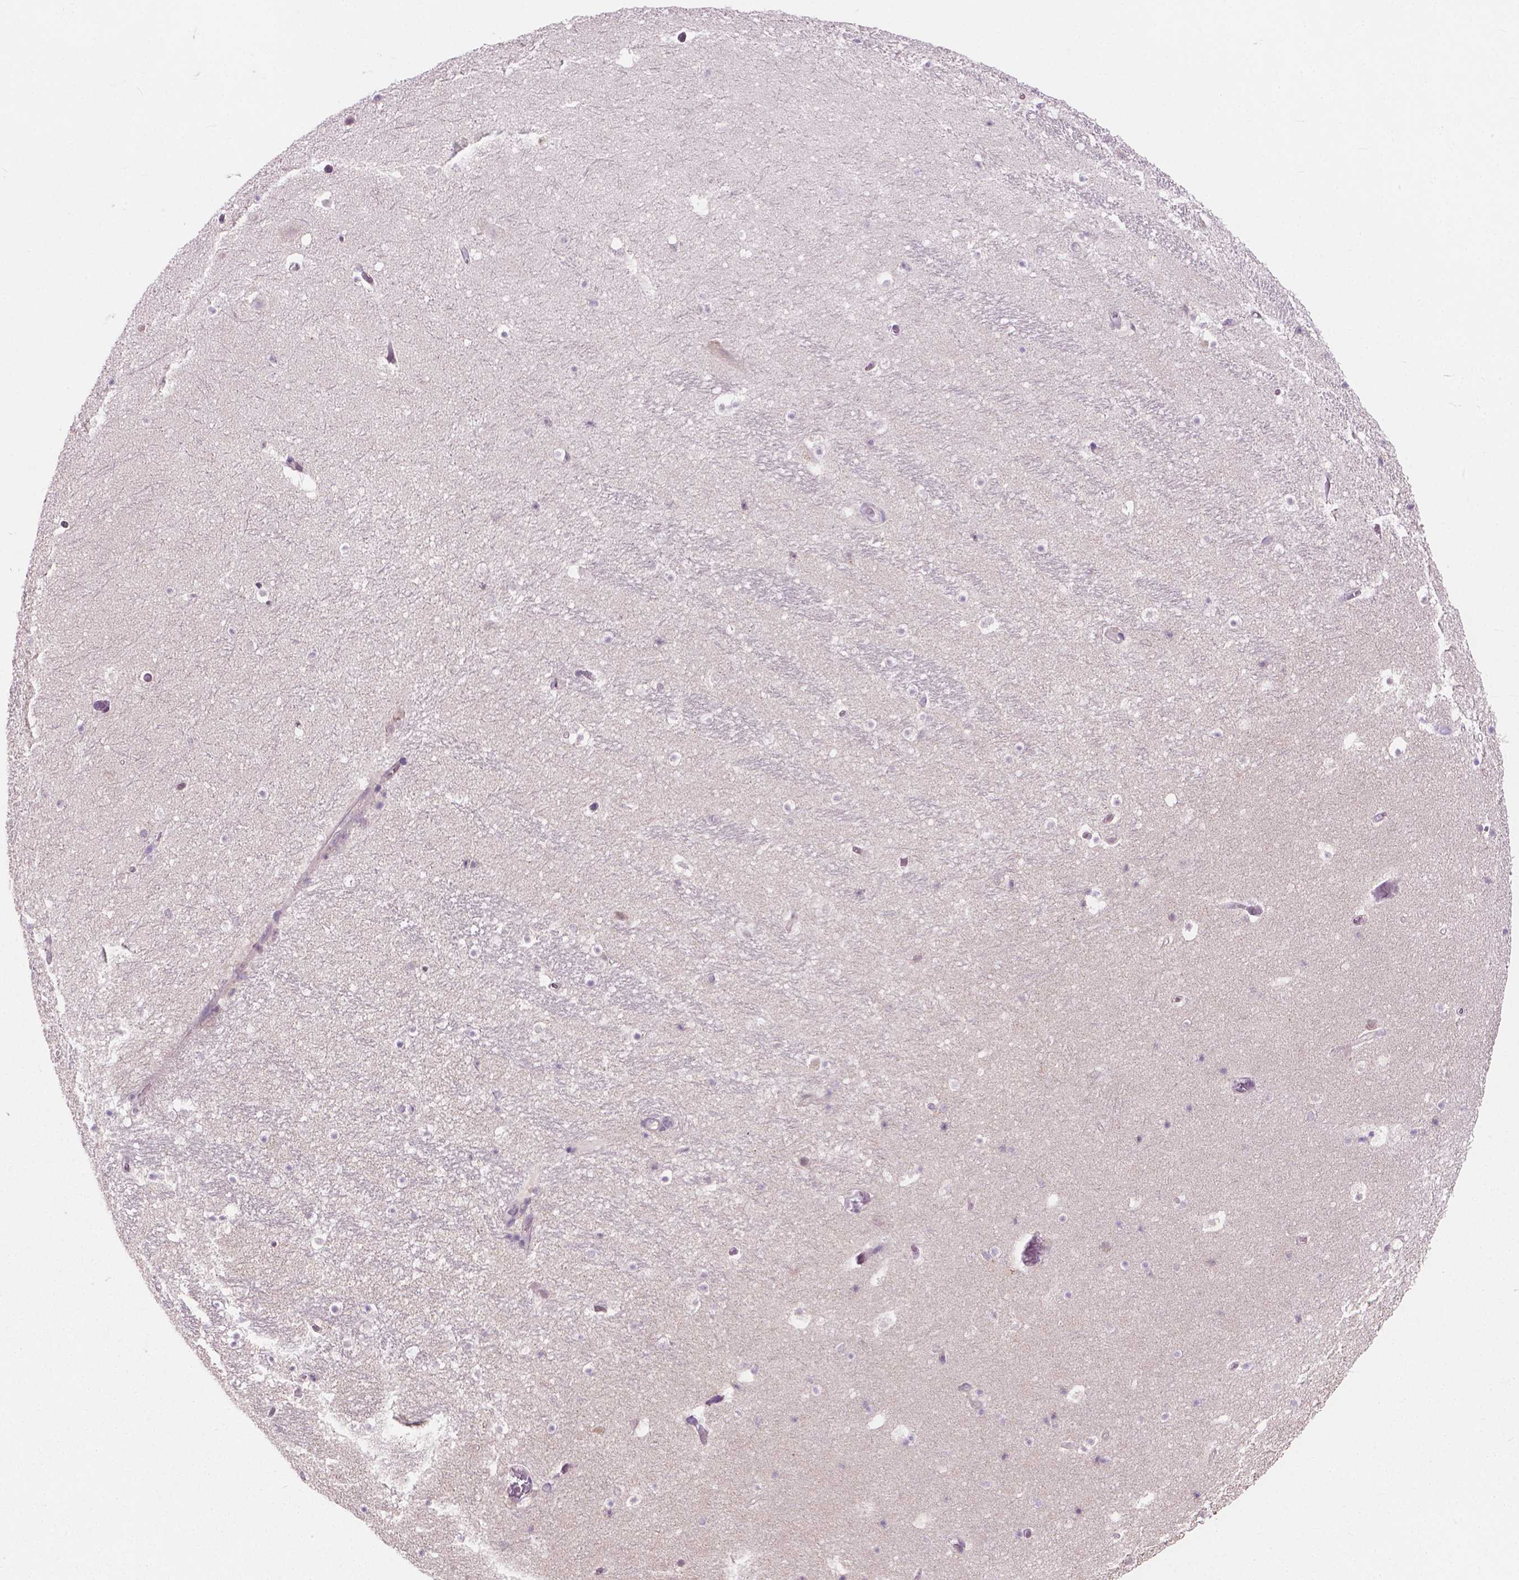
{"staining": {"intensity": "negative", "quantity": "none", "location": "none"}, "tissue": "hippocampus", "cell_type": "Glial cells", "image_type": "normal", "snomed": [{"axis": "morphology", "description": "Normal tissue, NOS"}, {"axis": "topography", "description": "Hippocampus"}], "caption": "This is an immunohistochemistry (IHC) histopathology image of benign hippocampus. There is no staining in glial cells.", "gene": "MZT1", "patient": {"sex": "male", "age": 26}}